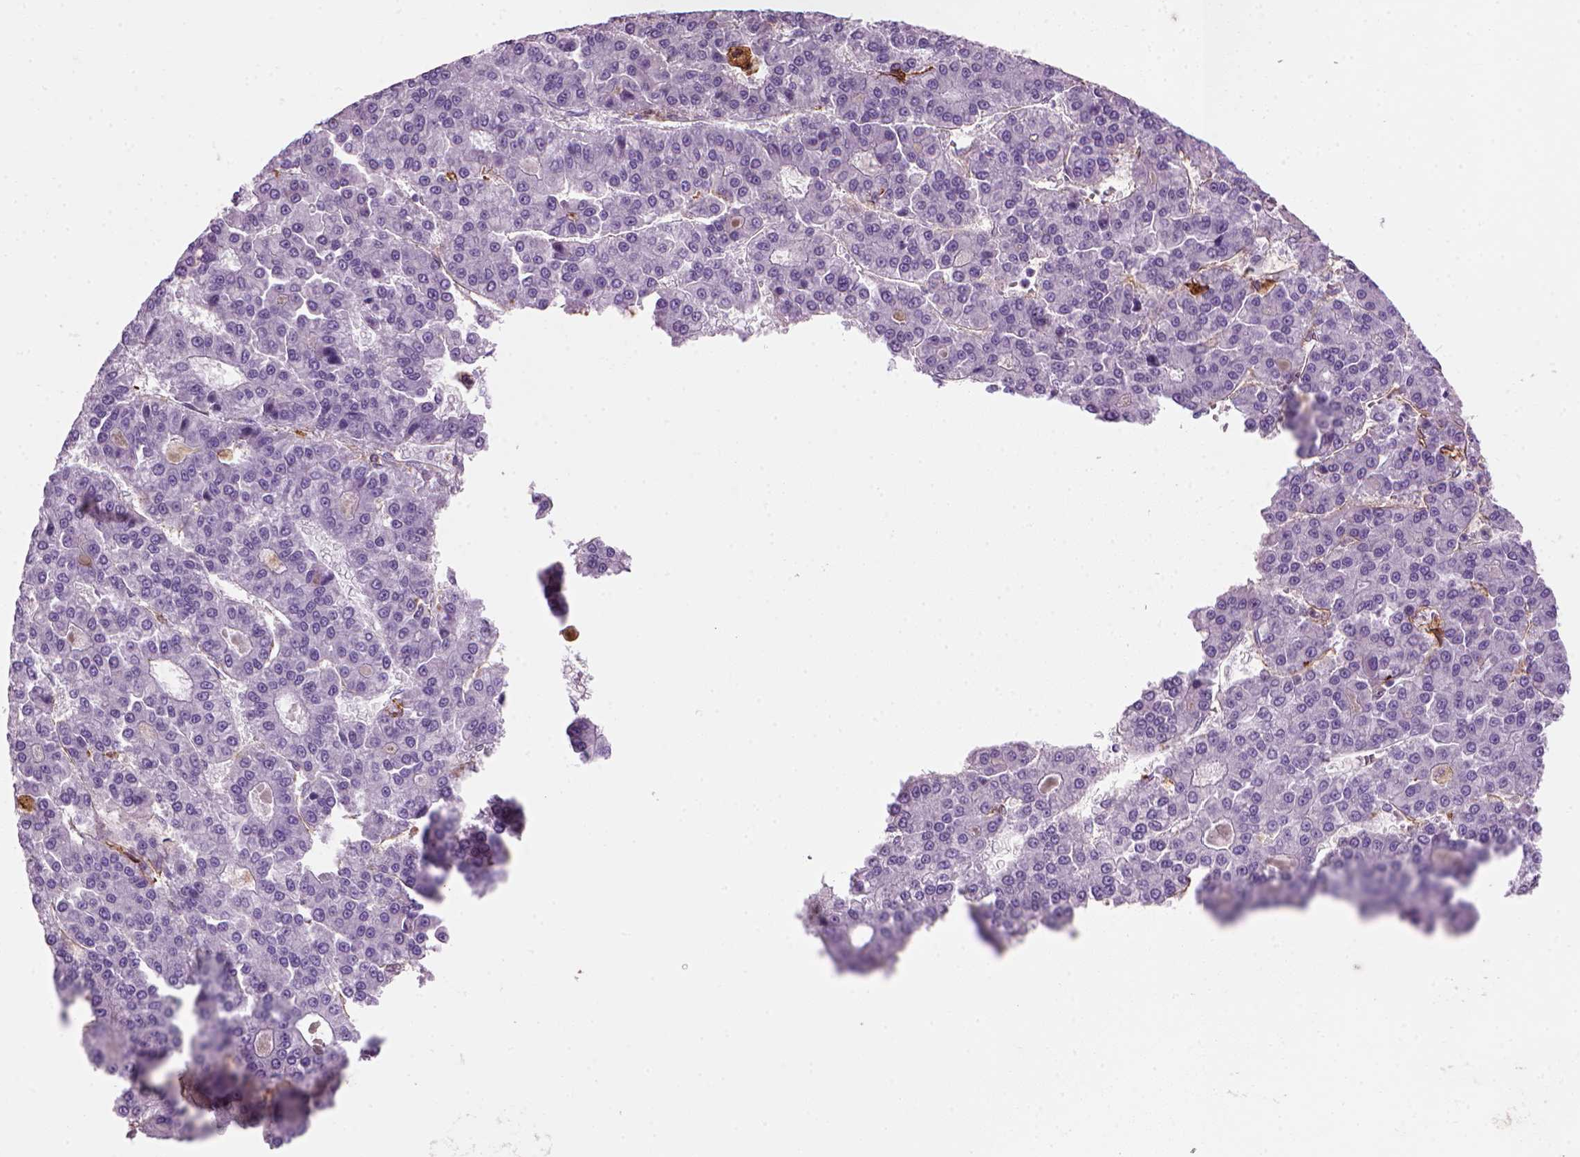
{"staining": {"intensity": "negative", "quantity": "none", "location": "none"}, "tissue": "liver cancer", "cell_type": "Tumor cells", "image_type": "cancer", "snomed": [{"axis": "morphology", "description": "Carcinoma, Hepatocellular, NOS"}, {"axis": "topography", "description": "Liver"}], "caption": "A photomicrograph of hepatocellular carcinoma (liver) stained for a protein exhibits no brown staining in tumor cells. Nuclei are stained in blue.", "gene": "MARCKS", "patient": {"sex": "male", "age": 70}}